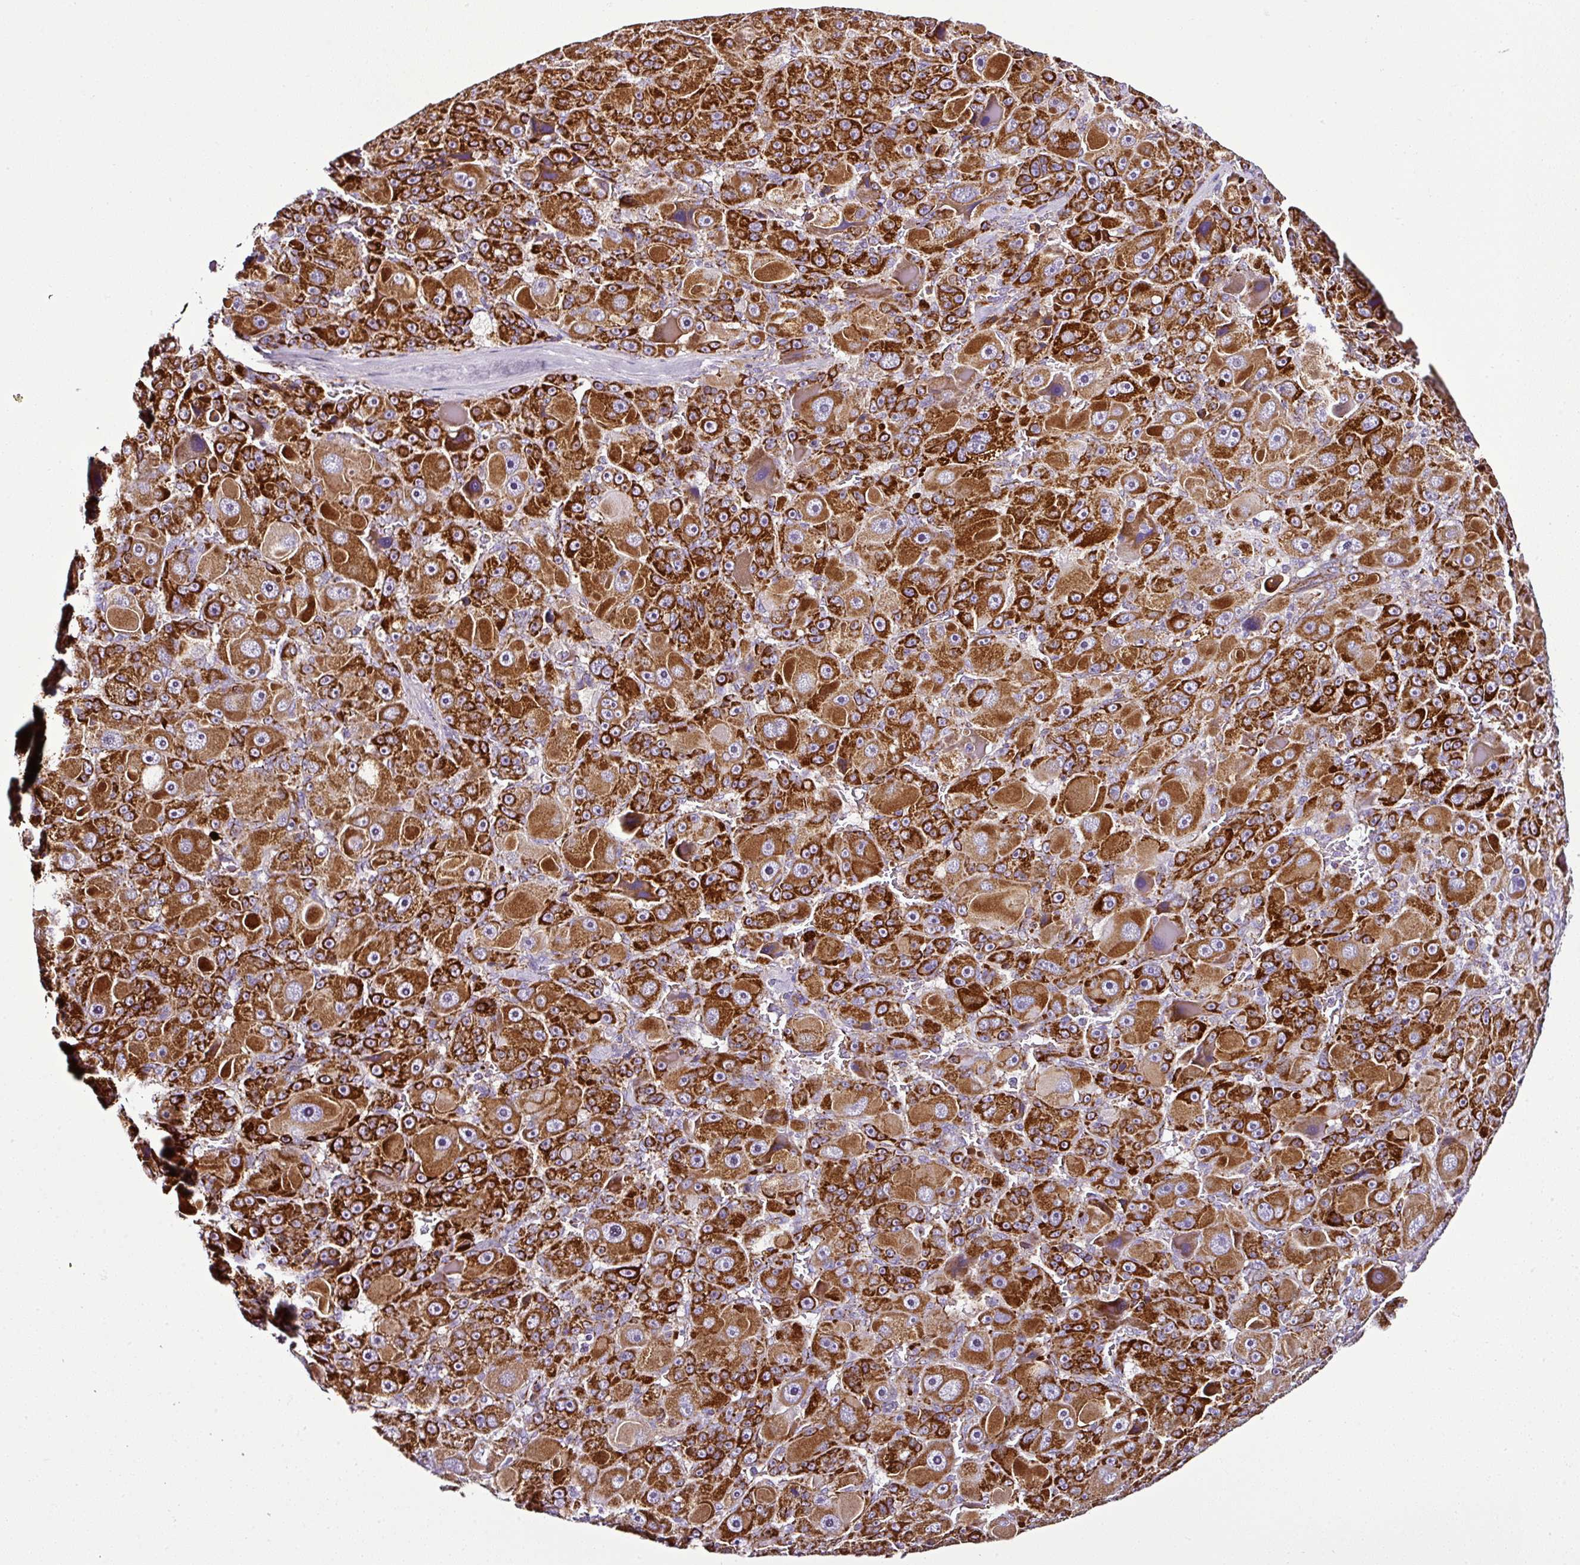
{"staining": {"intensity": "strong", "quantity": ">75%", "location": "cytoplasmic/membranous"}, "tissue": "liver cancer", "cell_type": "Tumor cells", "image_type": "cancer", "snomed": [{"axis": "morphology", "description": "Carcinoma, Hepatocellular, NOS"}, {"axis": "topography", "description": "Liver"}], "caption": "A histopathology image of liver hepatocellular carcinoma stained for a protein shows strong cytoplasmic/membranous brown staining in tumor cells.", "gene": "DPAGT1", "patient": {"sex": "male", "age": 76}}